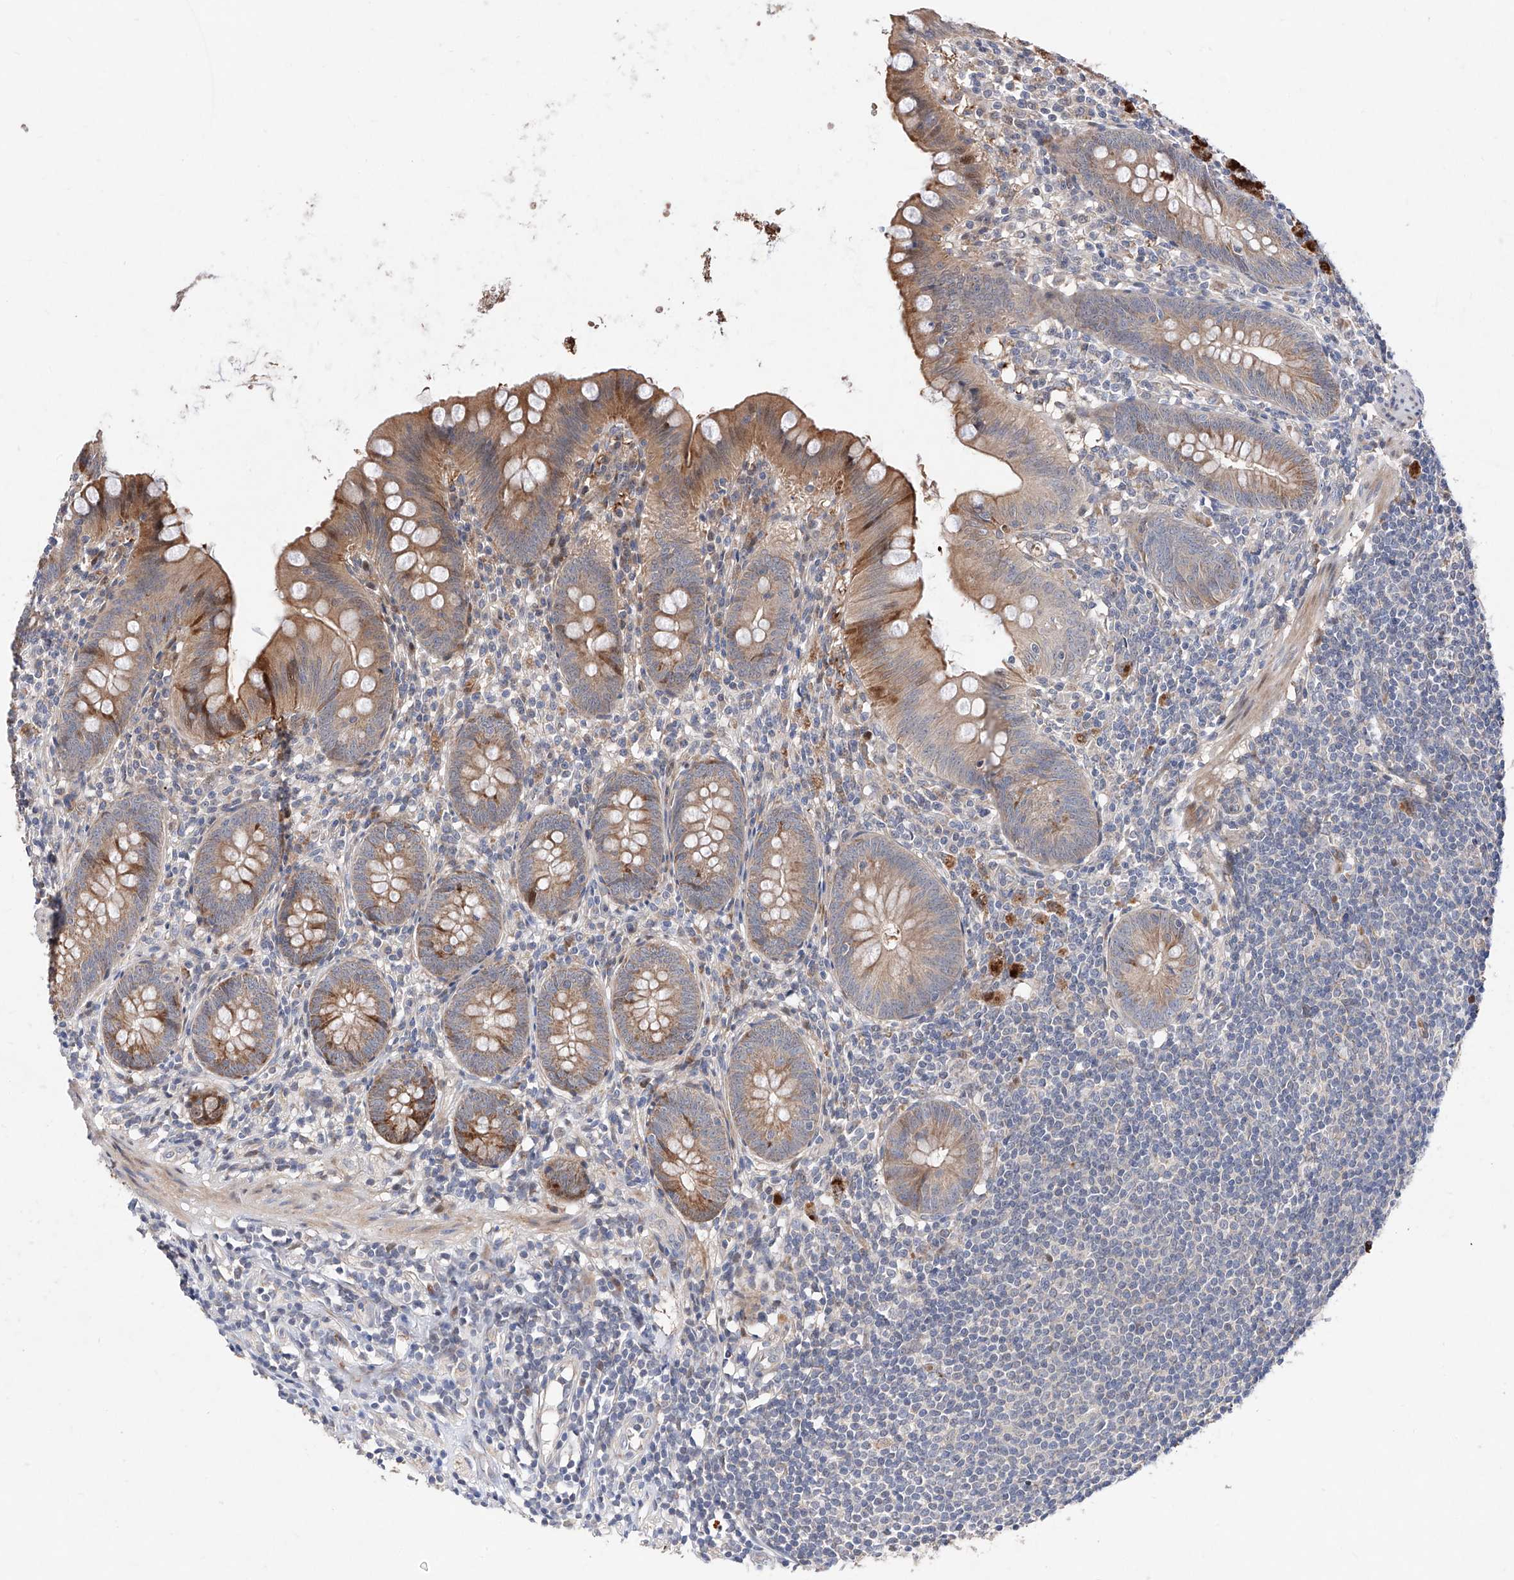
{"staining": {"intensity": "moderate", "quantity": "25%-75%", "location": "cytoplasmic/membranous"}, "tissue": "appendix", "cell_type": "Glandular cells", "image_type": "normal", "snomed": [{"axis": "morphology", "description": "Normal tissue, NOS"}, {"axis": "topography", "description": "Appendix"}], "caption": "Protein expression analysis of benign appendix demonstrates moderate cytoplasmic/membranous positivity in approximately 25%-75% of glandular cells.", "gene": "FUCA2", "patient": {"sex": "female", "age": 62}}